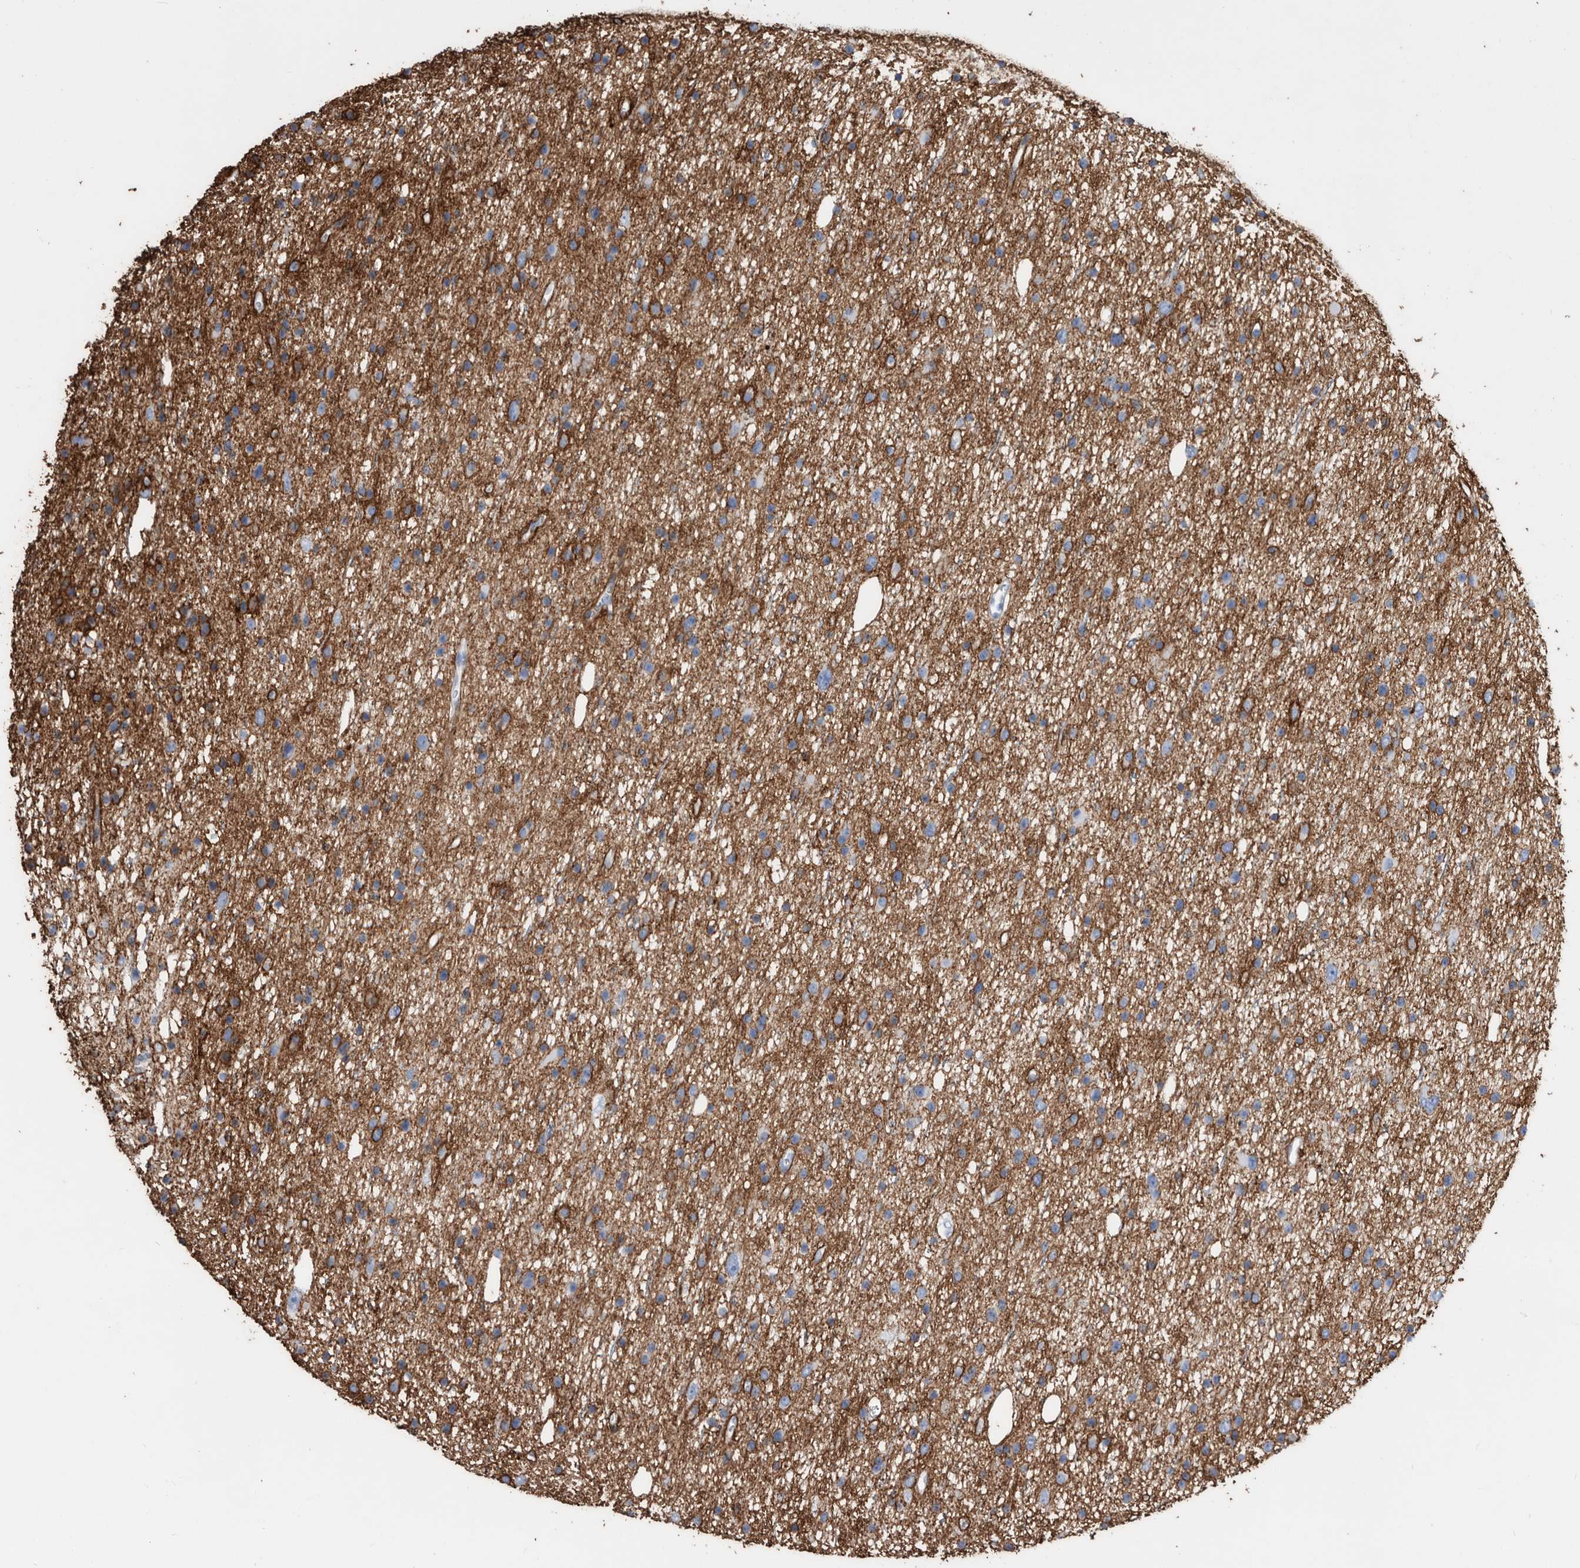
{"staining": {"intensity": "moderate", "quantity": "<25%", "location": "cytoplasmic/membranous"}, "tissue": "glioma", "cell_type": "Tumor cells", "image_type": "cancer", "snomed": [{"axis": "morphology", "description": "Glioma, malignant, Low grade"}, {"axis": "topography", "description": "Cerebral cortex"}], "caption": "This is an image of immunohistochemistry (IHC) staining of glioma, which shows moderate expression in the cytoplasmic/membranous of tumor cells.", "gene": "MS4A4A", "patient": {"sex": "female", "age": 39}}